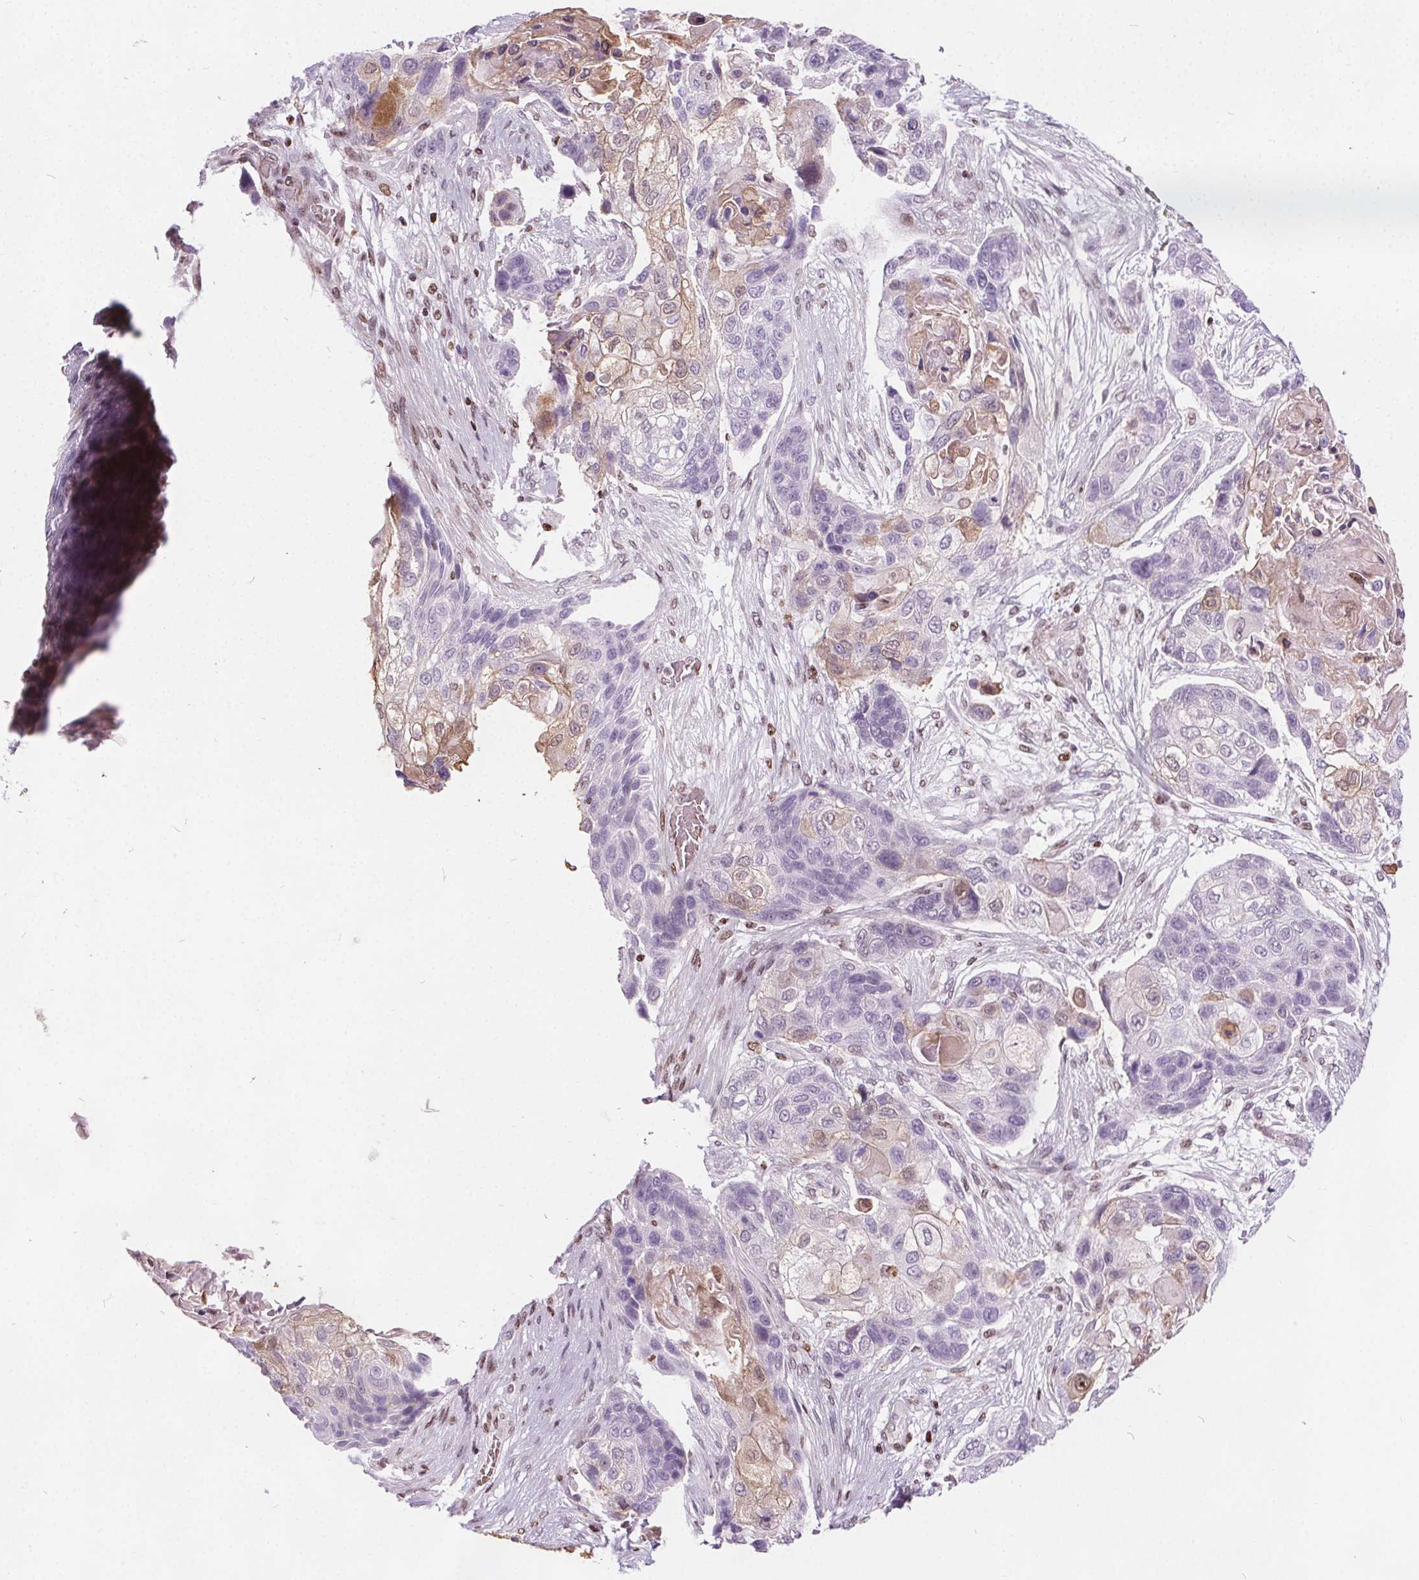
{"staining": {"intensity": "negative", "quantity": "none", "location": "none"}, "tissue": "lung cancer", "cell_type": "Tumor cells", "image_type": "cancer", "snomed": [{"axis": "morphology", "description": "Squamous cell carcinoma, NOS"}, {"axis": "topography", "description": "Lung"}], "caption": "Immunohistochemistry (IHC) micrograph of human squamous cell carcinoma (lung) stained for a protein (brown), which demonstrates no positivity in tumor cells.", "gene": "ISLR2", "patient": {"sex": "male", "age": 69}}